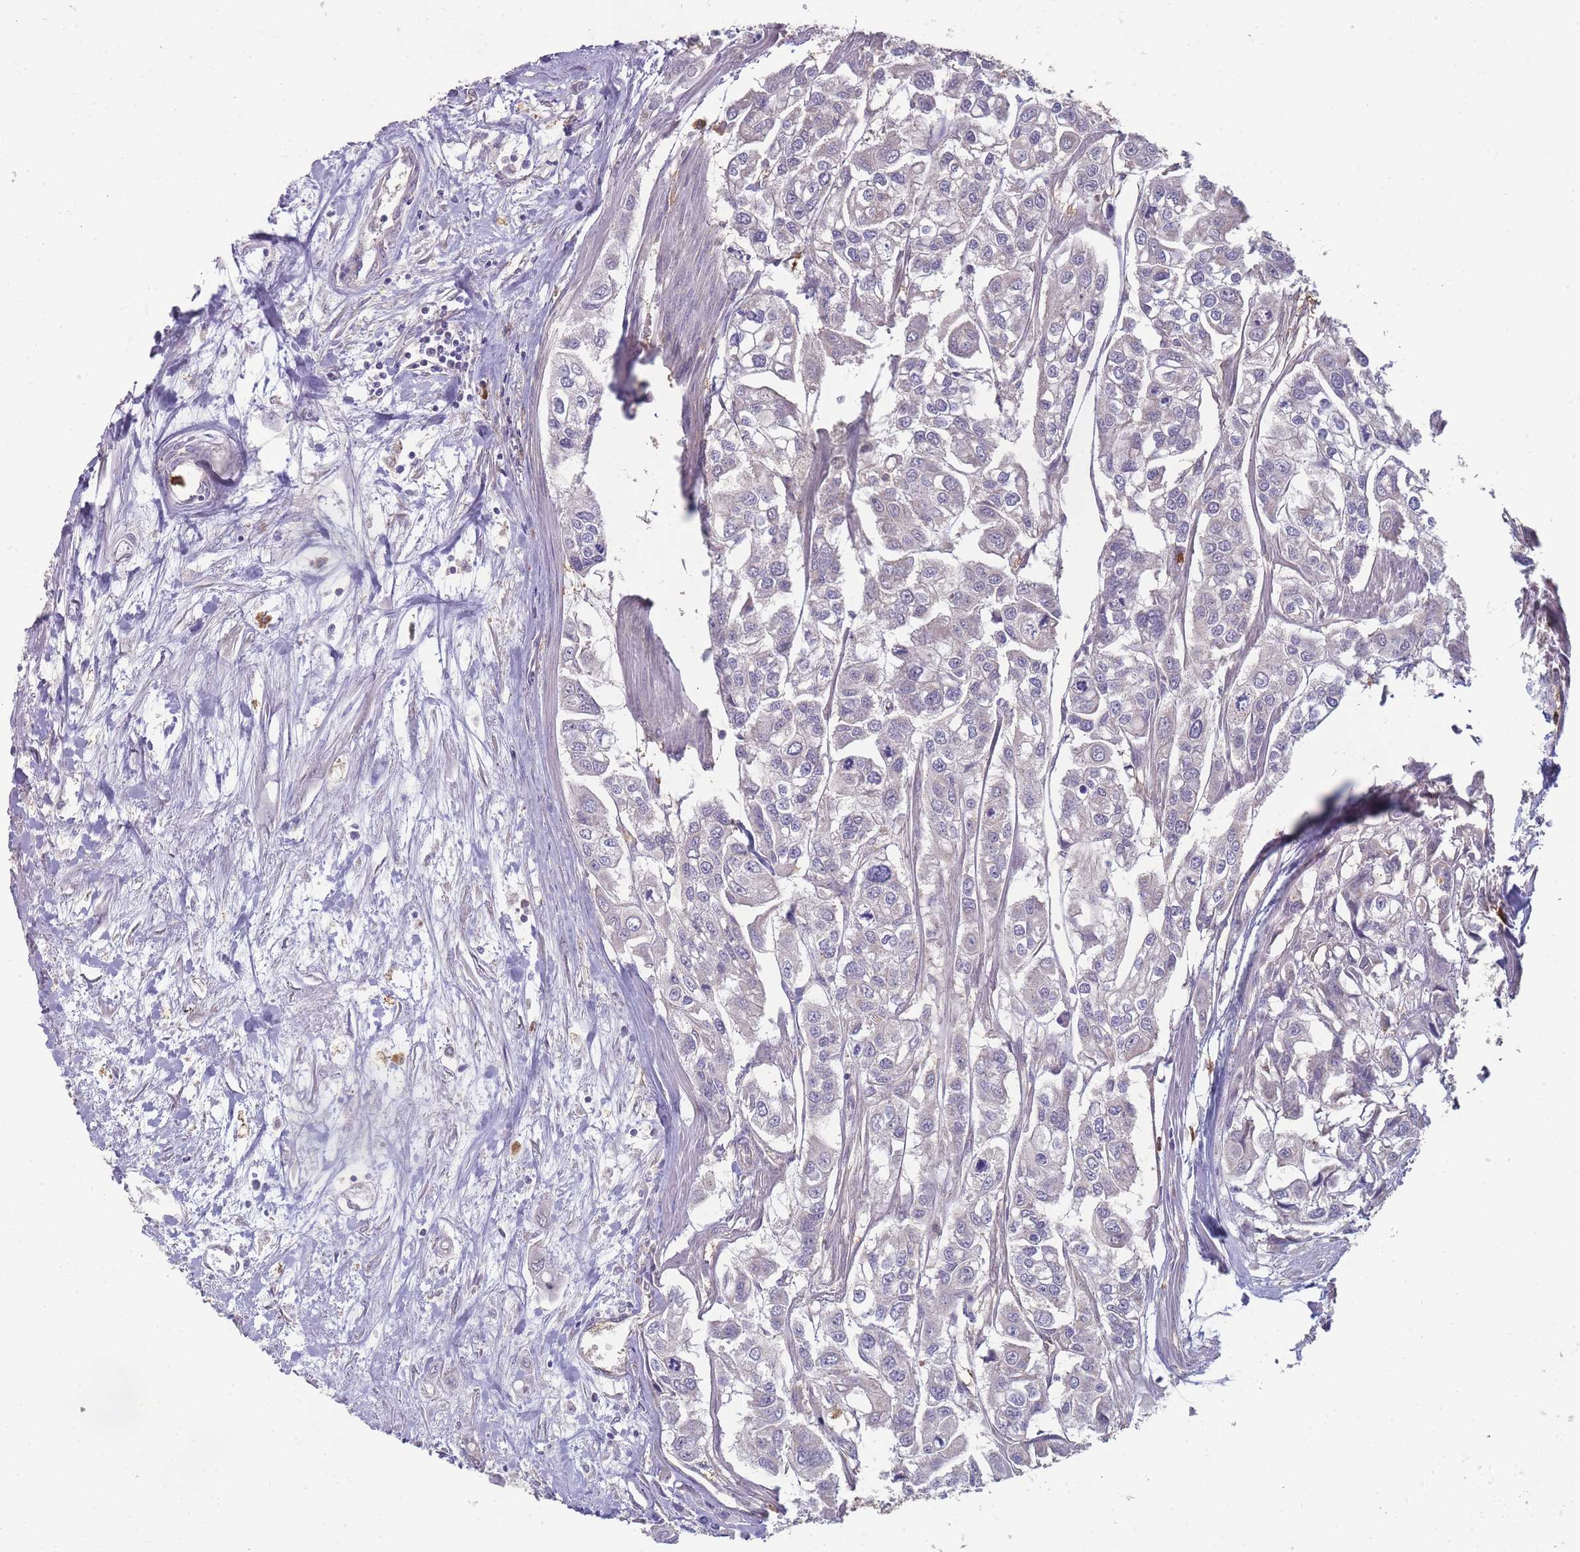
{"staining": {"intensity": "negative", "quantity": "none", "location": "none"}, "tissue": "urothelial cancer", "cell_type": "Tumor cells", "image_type": "cancer", "snomed": [{"axis": "morphology", "description": "Urothelial carcinoma, High grade"}, {"axis": "topography", "description": "Urinary bladder"}], "caption": "The photomicrograph displays no staining of tumor cells in urothelial carcinoma (high-grade). The staining is performed using DAB (3,3'-diaminobenzidine) brown chromogen with nuclei counter-stained in using hematoxylin.", "gene": "SLC35B4", "patient": {"sex": "male", "age": 67}}